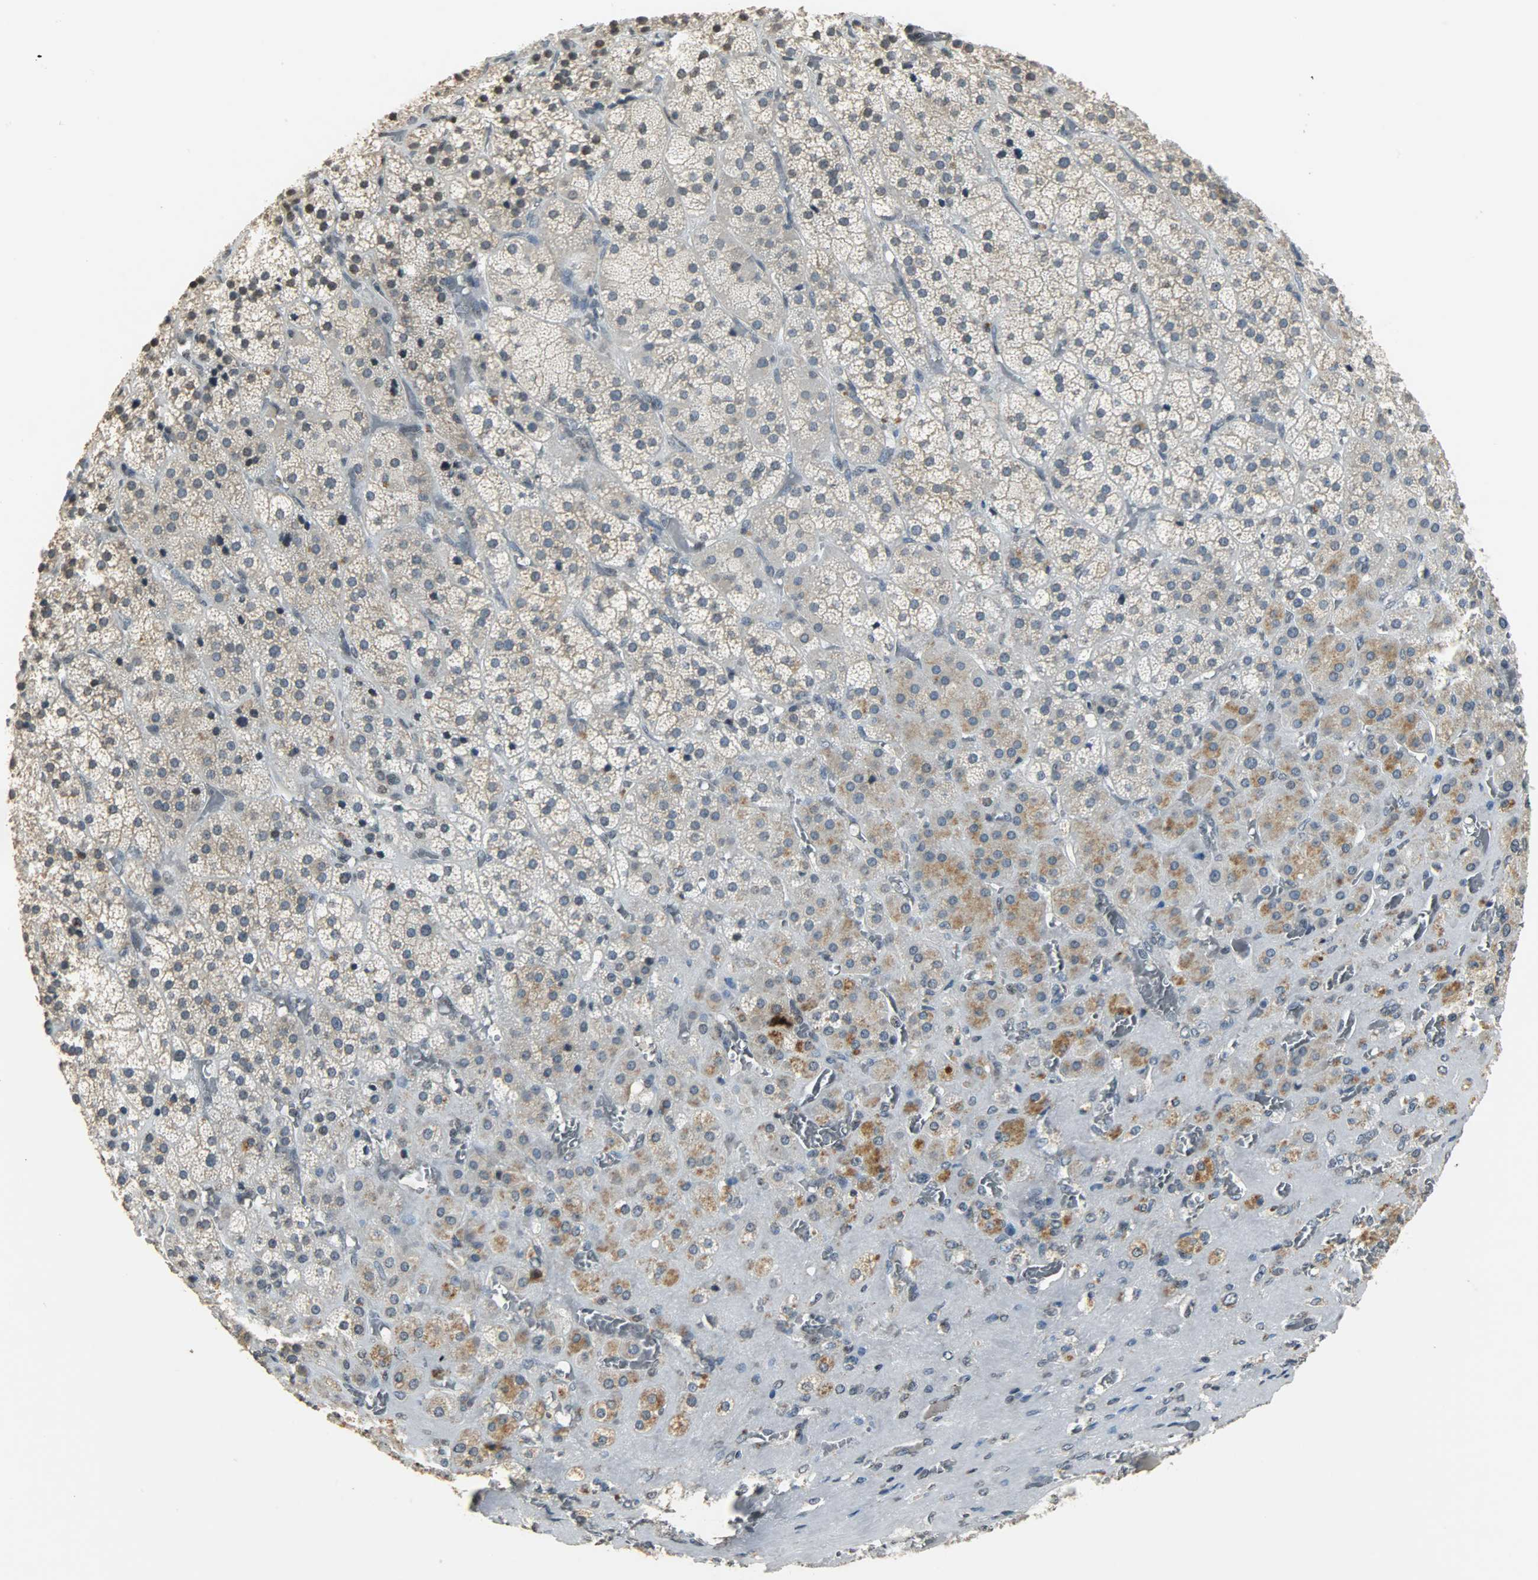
{"staining": {"intensity": "moderate", "quantity": "25%-75%", "location": "cytoplasmic/membranous,nuclear"}, "tissue": "adrenal gland", "cell_type": "Glandular cells", "image_type": "normal", "snomed": [{"axis": "morphology", "description": "Normal tissue, NOS"}, {"axis": "topography", "description": "Adrenal gland"}], "caption": "The histopathology image shows immunohistochemical staining of benign adrenal gland. There is moderate cytoplasmic/membranous,nuclear staining is identified in about 25%-75% of glandular cells. The staining was performed using DAB (3,3'-diaminobenzidine), with brown indicating positive protein expression. Nuclei are stained blue with hematoxylin.", "gene": "DNAJB6", "patient": {"sex": "female", "age": 71}}